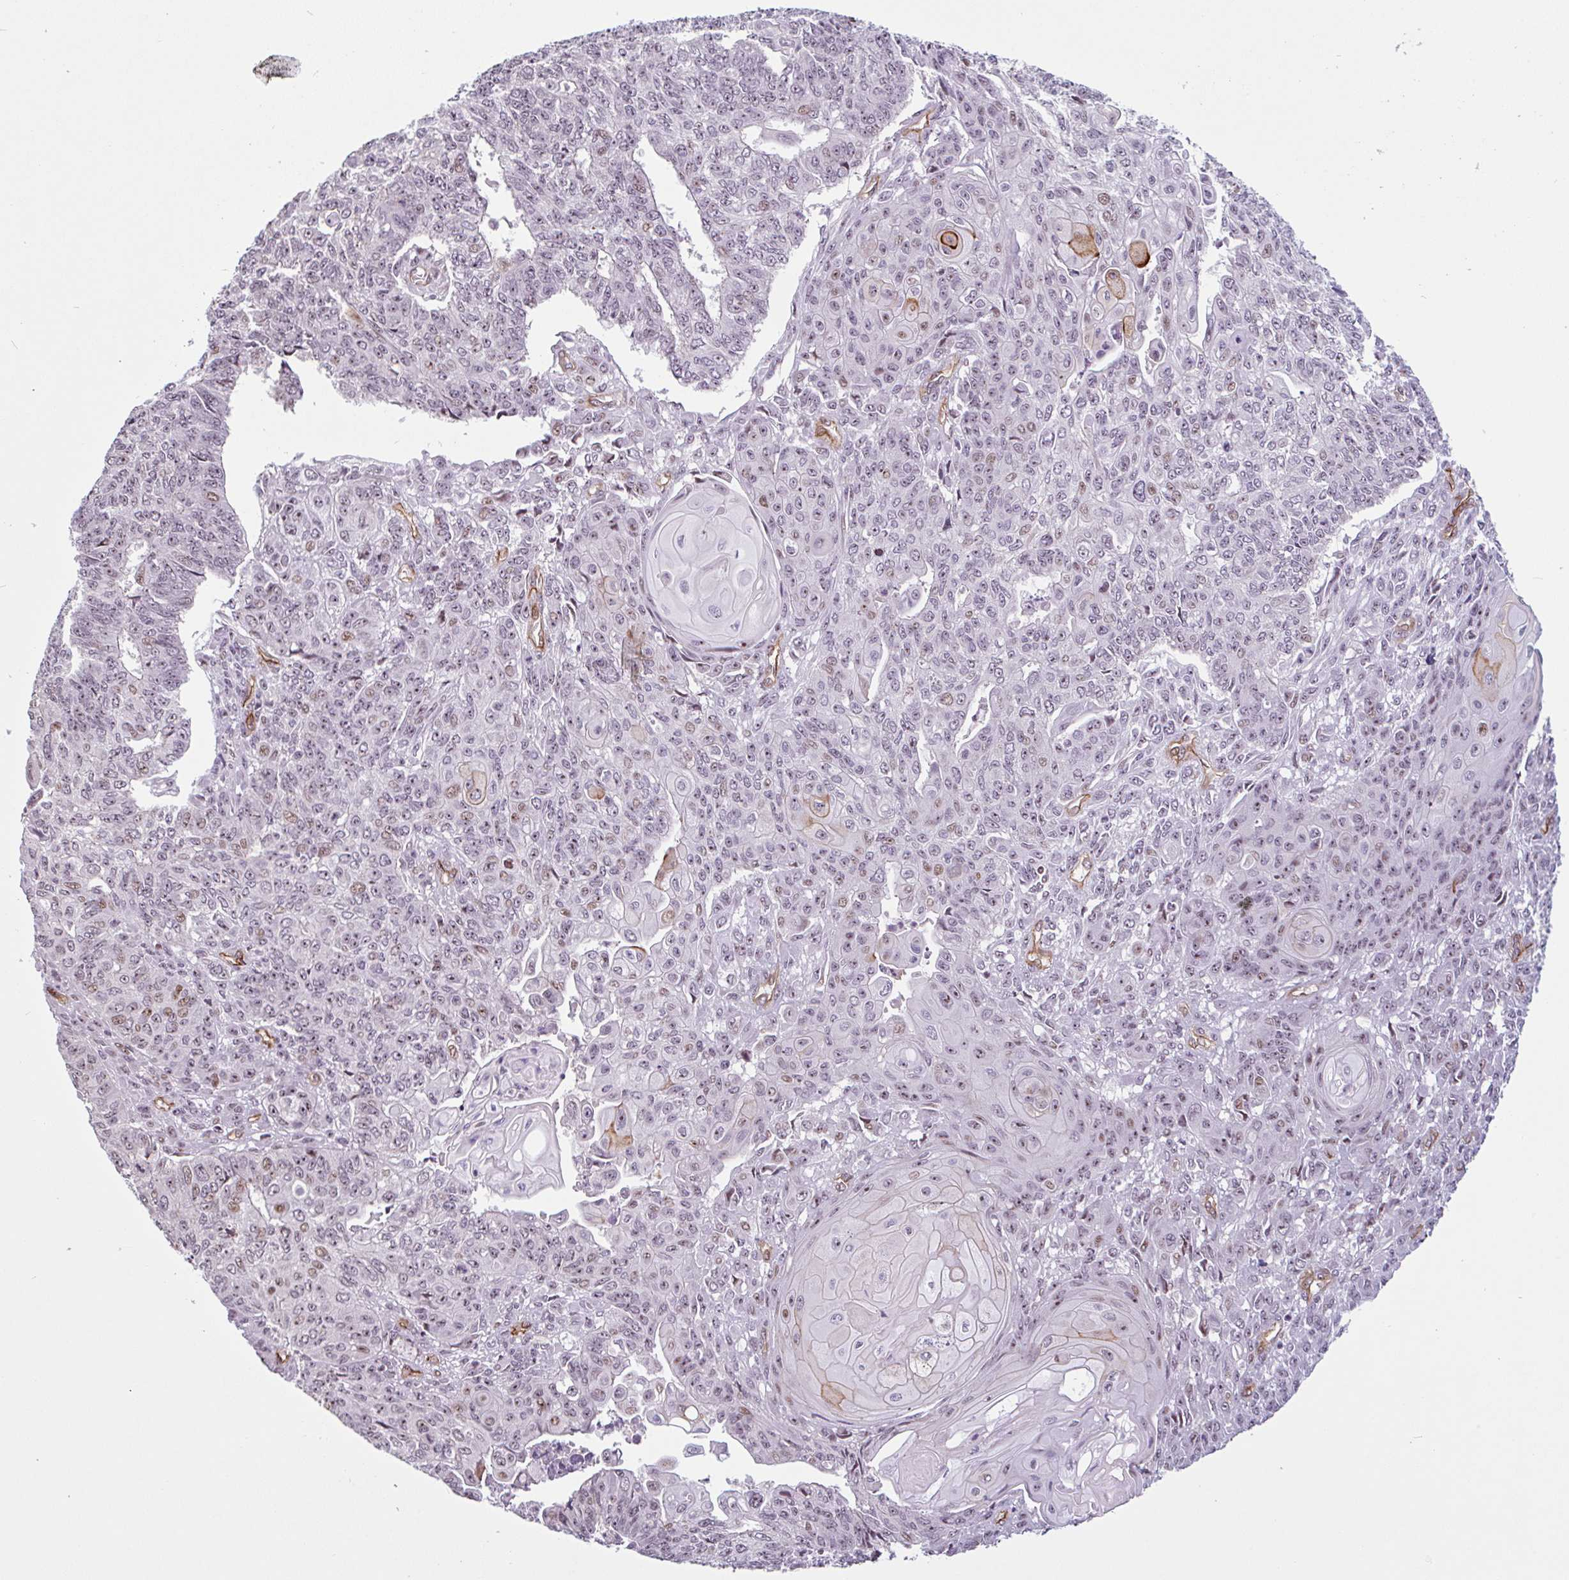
{"staining": {"intensity": "moderate", "quantity": "<25%", "location": "cytoplasmic/membranous,nuclear"}, "tissue": "endometrial cancer", "cell_type": "Tumor cells", "image_type": "cancer", "snomed": [{"axis": "morphology", "description": "Adenocarcinoma, NOS"}, {"axis": "topography", "description": "Endometrium"}], "caption": "This histopathology image displays immunohistochemistry staining of endometrial cancer (adenocarcinoma), with low moderate cytoplasmic/membranous and nuclear positivity in approximately <25% of tumor cells.", "gene": "ZNF689", "patient": {"sex": "female", "age": 32}}